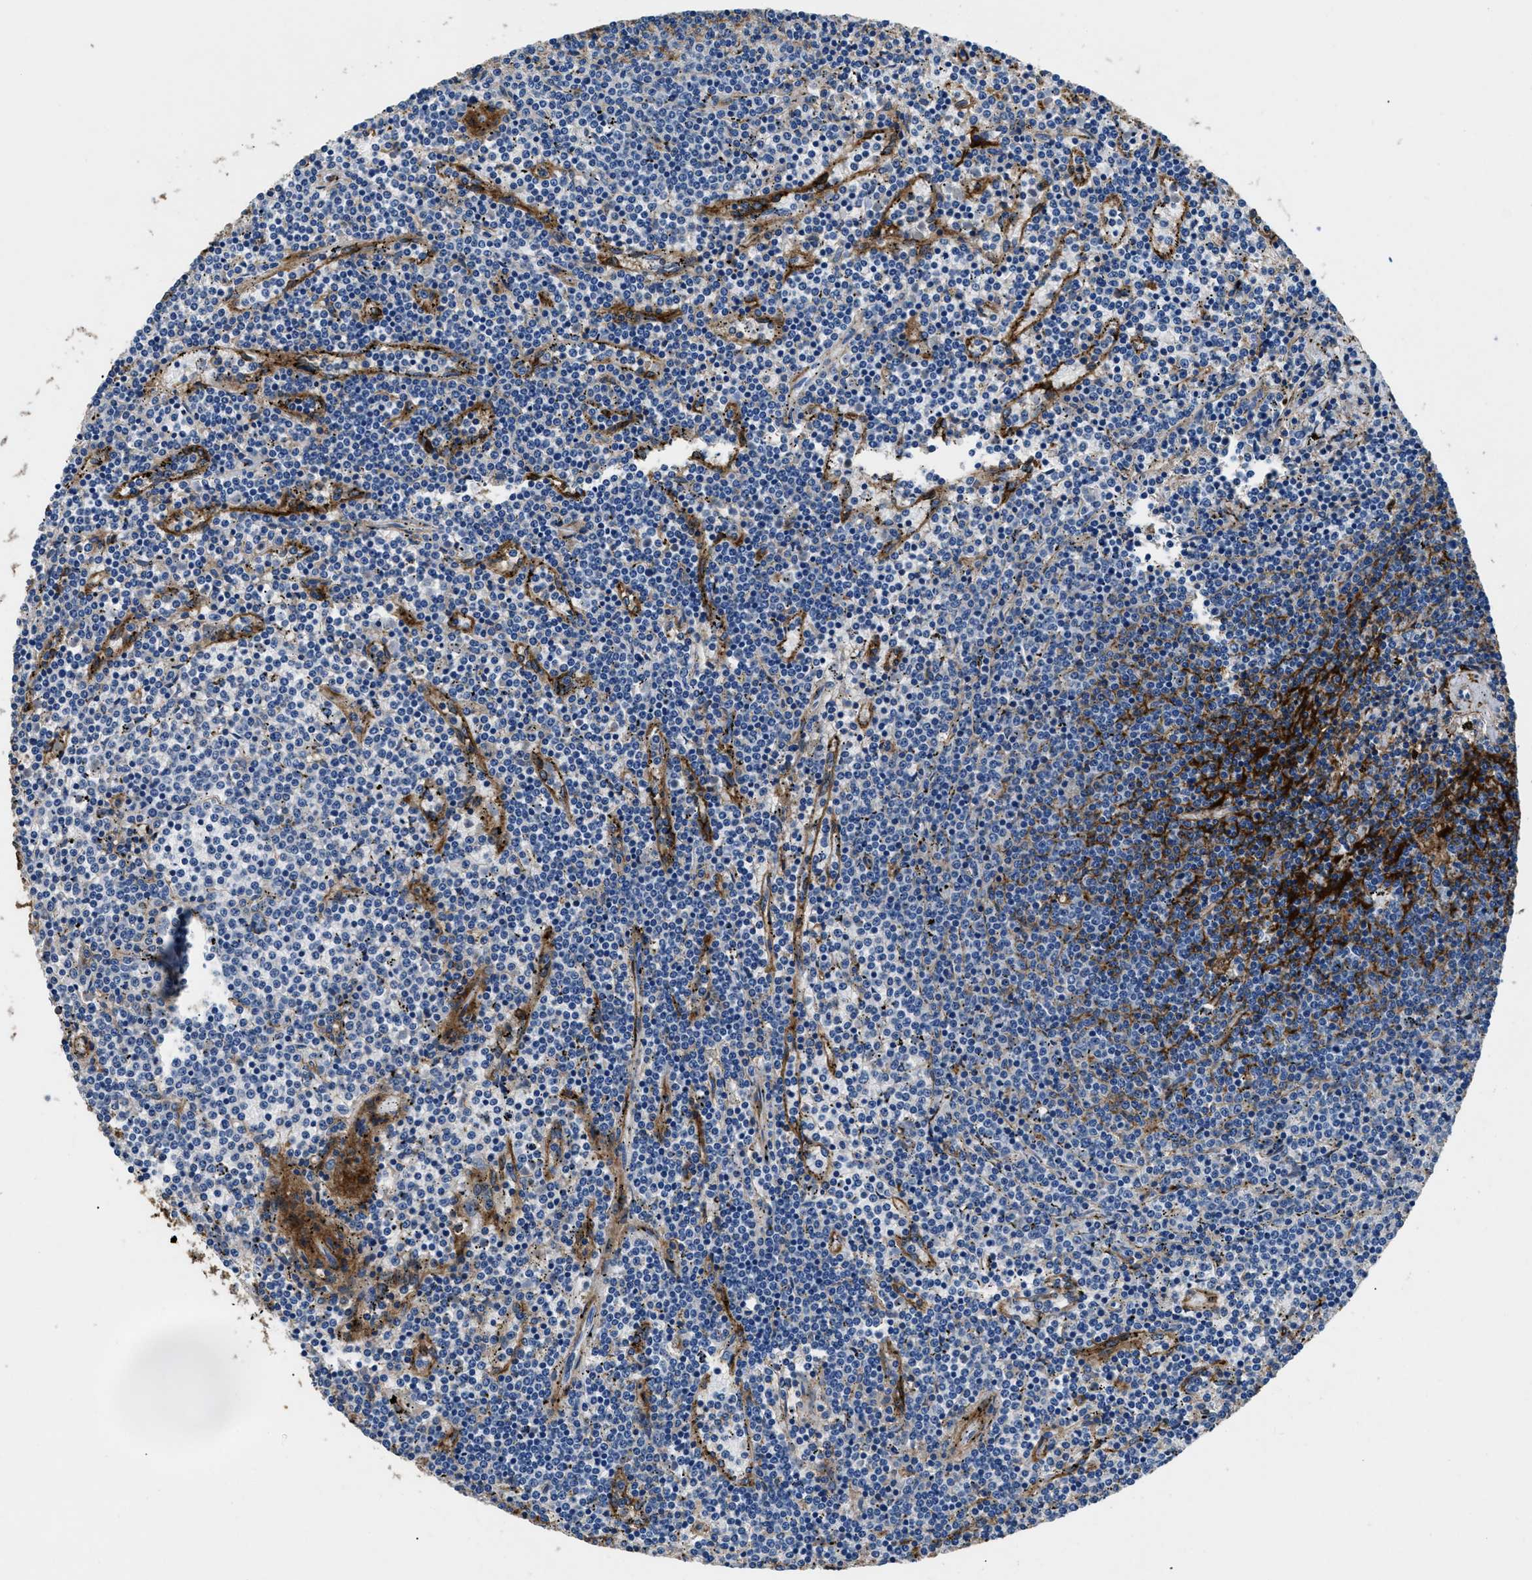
{"staining": {"intensity": "negative", "quantity": "none", "location": "none"}, "tissue": "lymphoma", "cell_type": "Tumor cells", "image_type": "cancer", "snomed": [{"axis": "morphology", "description": "Malignant lymphoma, non-Hodgkin's type, Low grade"}, {"axis": "topography", "description": "Spleen"}], "caption": "This is an immunohistochemistry micrograph of human malignant lymphoma, non-Hodgkin's type (low-grade). There is no positivity in tumor cells.", "gene": "CD276", "patient": {"sex": "female", "age": 50}}